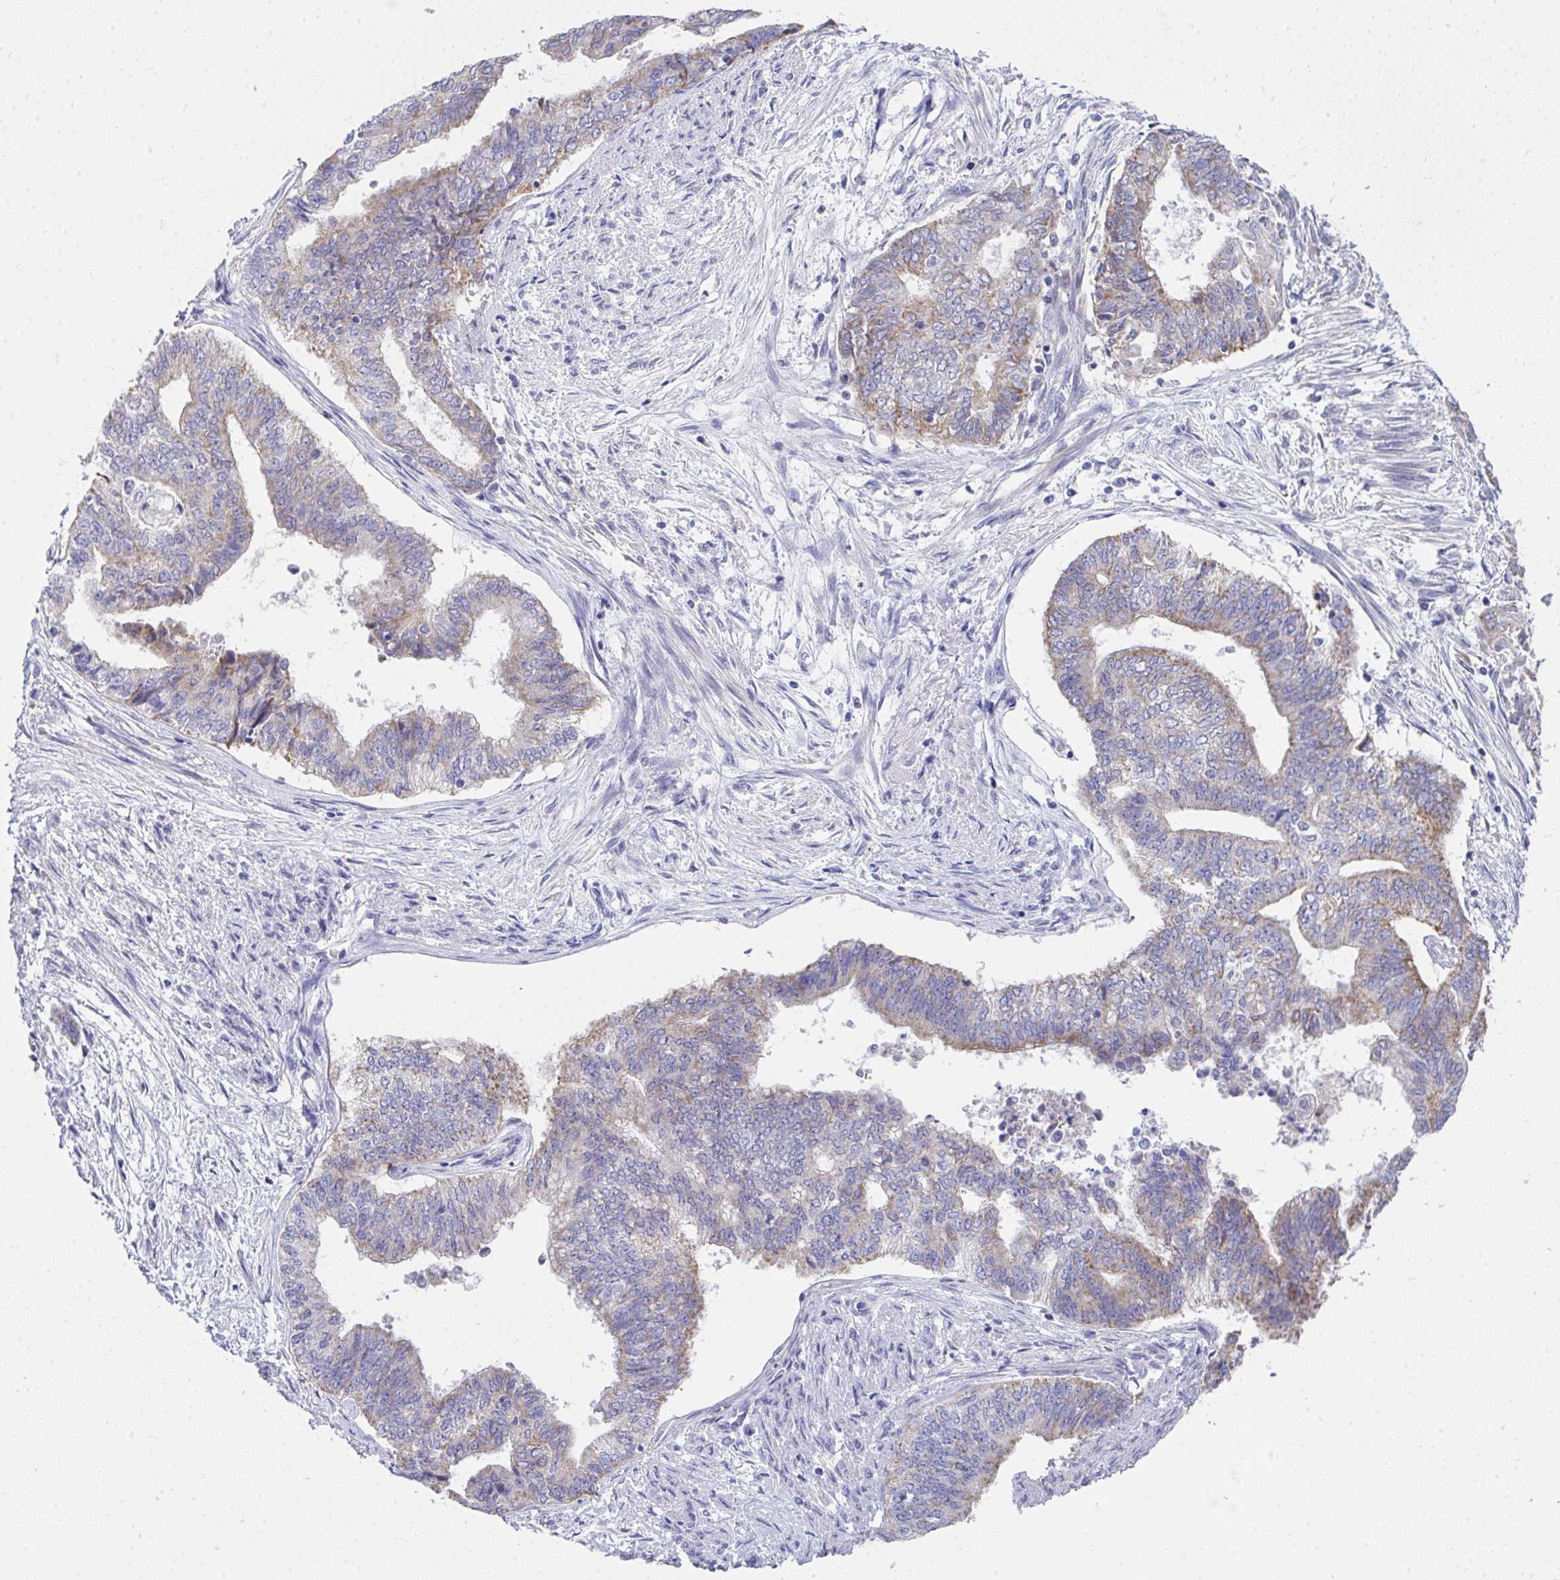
{"staining": {"intensity": "weak", "quantity": "25%-75%", "location": "cytoplasmic/membranous"}, "tissue": "endometrial cancer", "cell_type": "Tumor cells", "image_type": "cancer", "snomed": [{"axis": "morphology", "description": "Adenocarcinoma, NOS"}, {"axis": "topography", "description": "Endometrium"}], "caption": "The photomicrograph displays immunohistochemical staining of endometrial adenocarcinoma. There is weak cytoplasmic/membranous positivity is seen in about 25%-75% of tumor cells.", "gene": "COA5", "patient": {"sex": "female", "age": 65}}